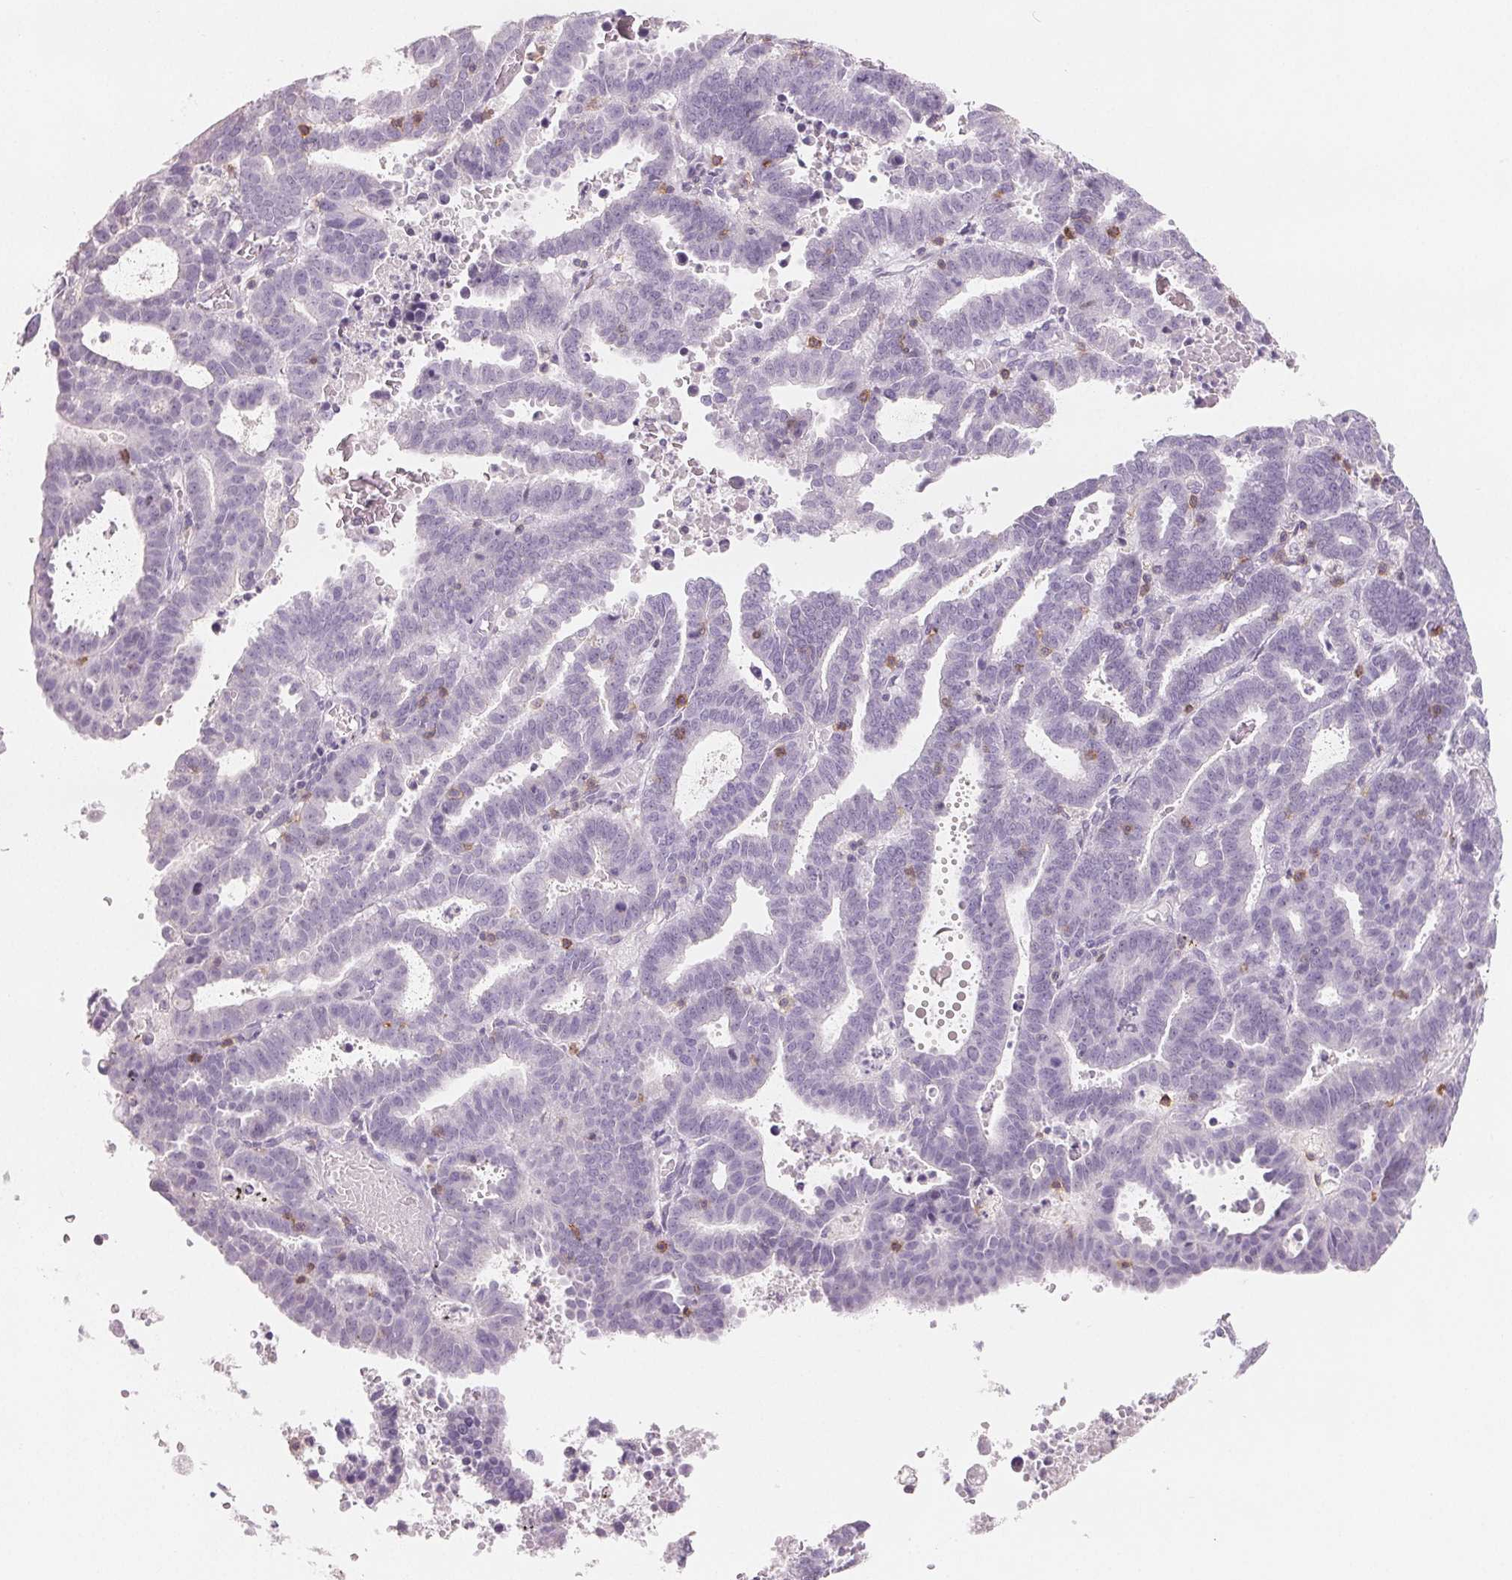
{"staining": {"intensity": "negative", "quantity": "none", "location": "none"}, "tissue": "endometrial cancer", "cell_type": "Tumor cells", "image_type": "cancer", "snomed": [{"axis": "morphology", "description": "Adenocarcinoma, NOS"}, {"axis": "topography", "description": "Uterus"}], "caption": "This is an immunohistochemistry photomicrograph of endometrial adenocarcinoma. There is no staining in tumor cells.", "gene": "CD69", "patient": {"sex": "female", "age": 83}}